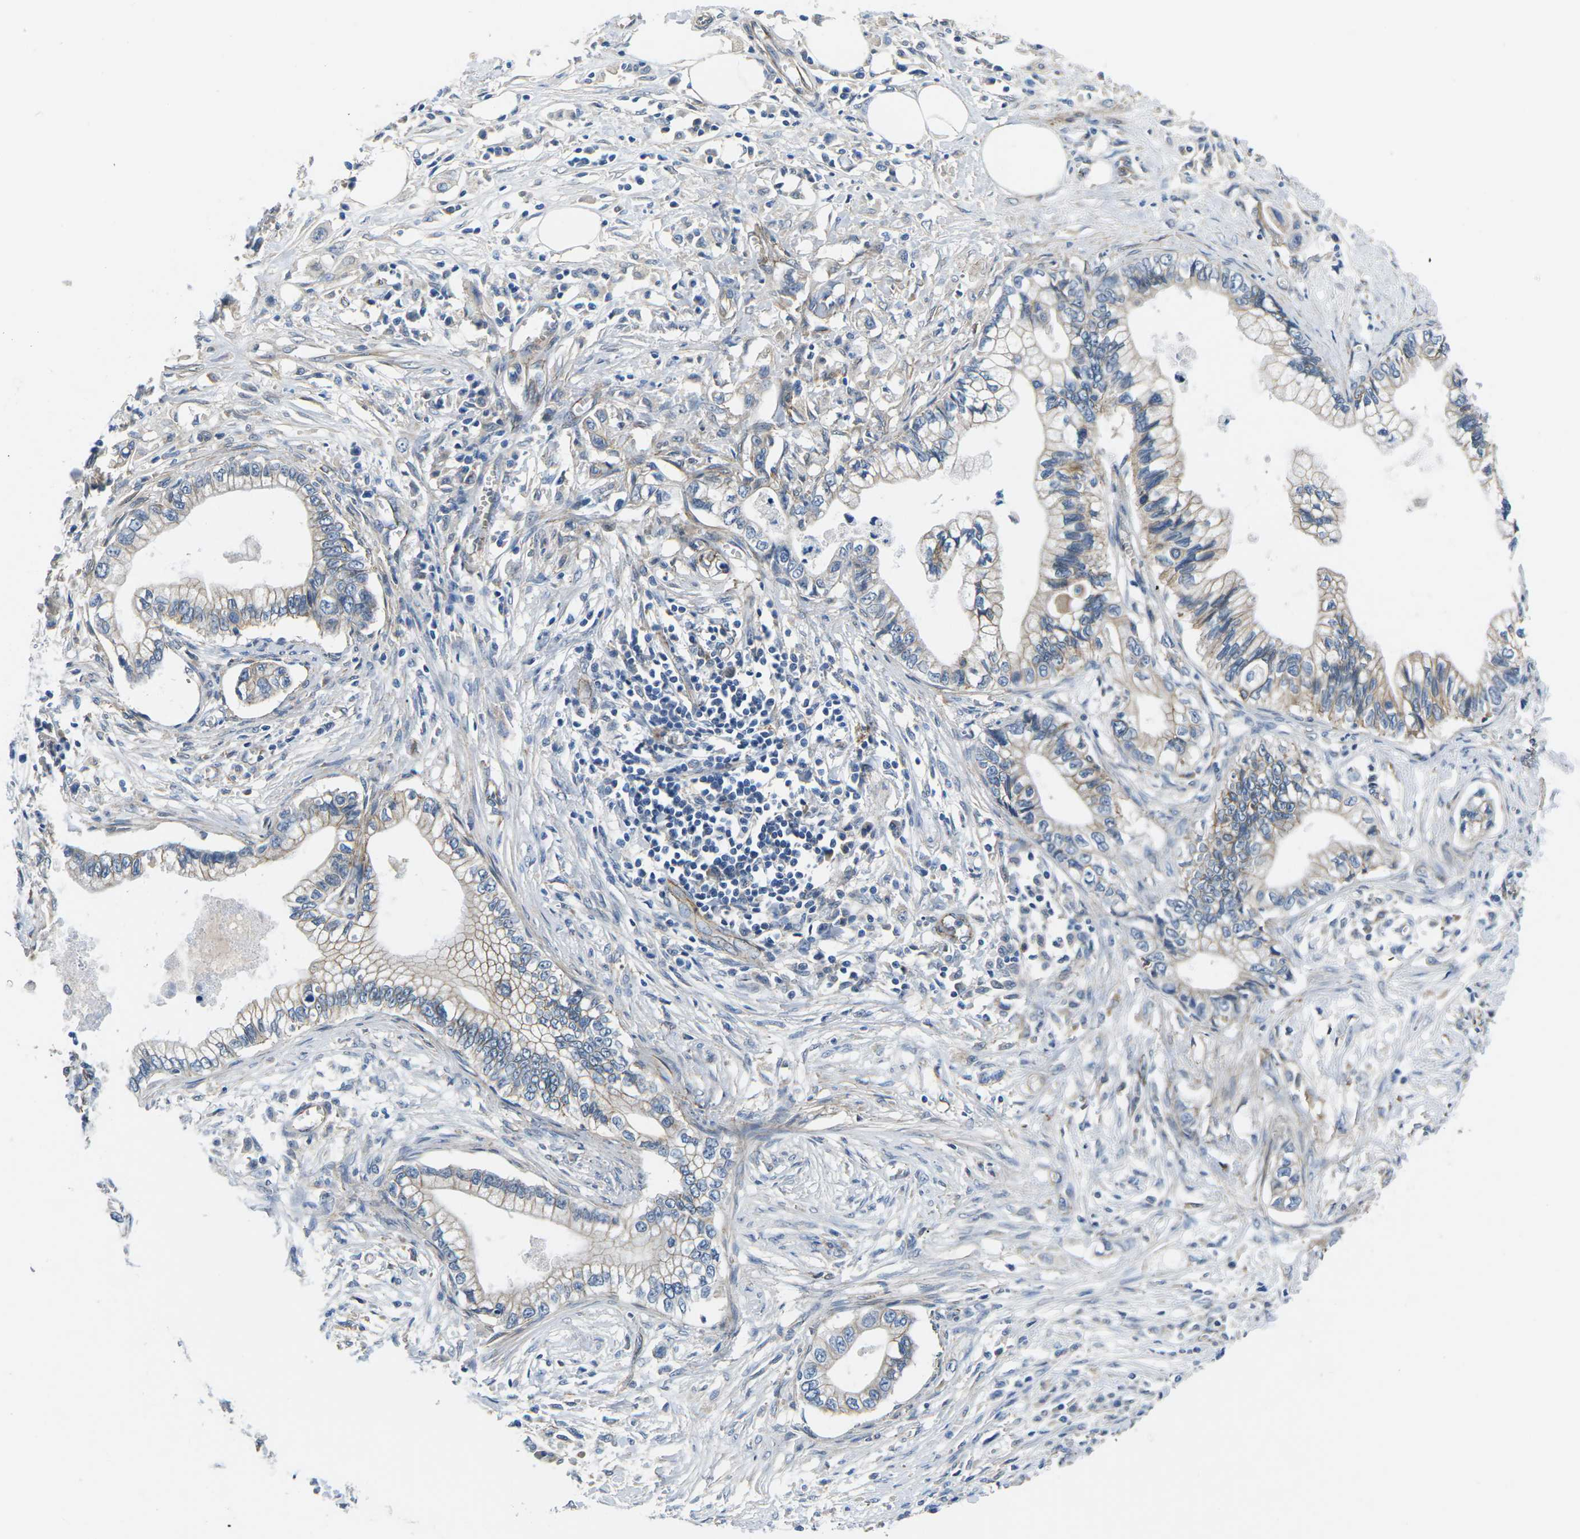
{"staining": {"intensity": "weak", "quantity": "25%-75%", "location": "cytoplasmic/membranous"}, "tissue": "pancreatic cancer", "cell_type": "Tumor cells", "image_type": "cancer", "snomed": [{"axis": "morphology", "description": "Adenocarcinoma, NOS"}, {"axis": "topography", "description": "Pancreas"}], "caption": "Immunohistochemistry (DAB (3,3'-diaminobenzidine)) staining of human pancreatic cancer (adenocarcinoma) reveals weak cytoplasmic/membranous protein staining in approximately 25%-75% of tumor cells. (DAB IHC, brown staining for protein, blue staining for nuclei).", "gene": "CTNND1", "patient": {"sex": "male", "age": 56}}